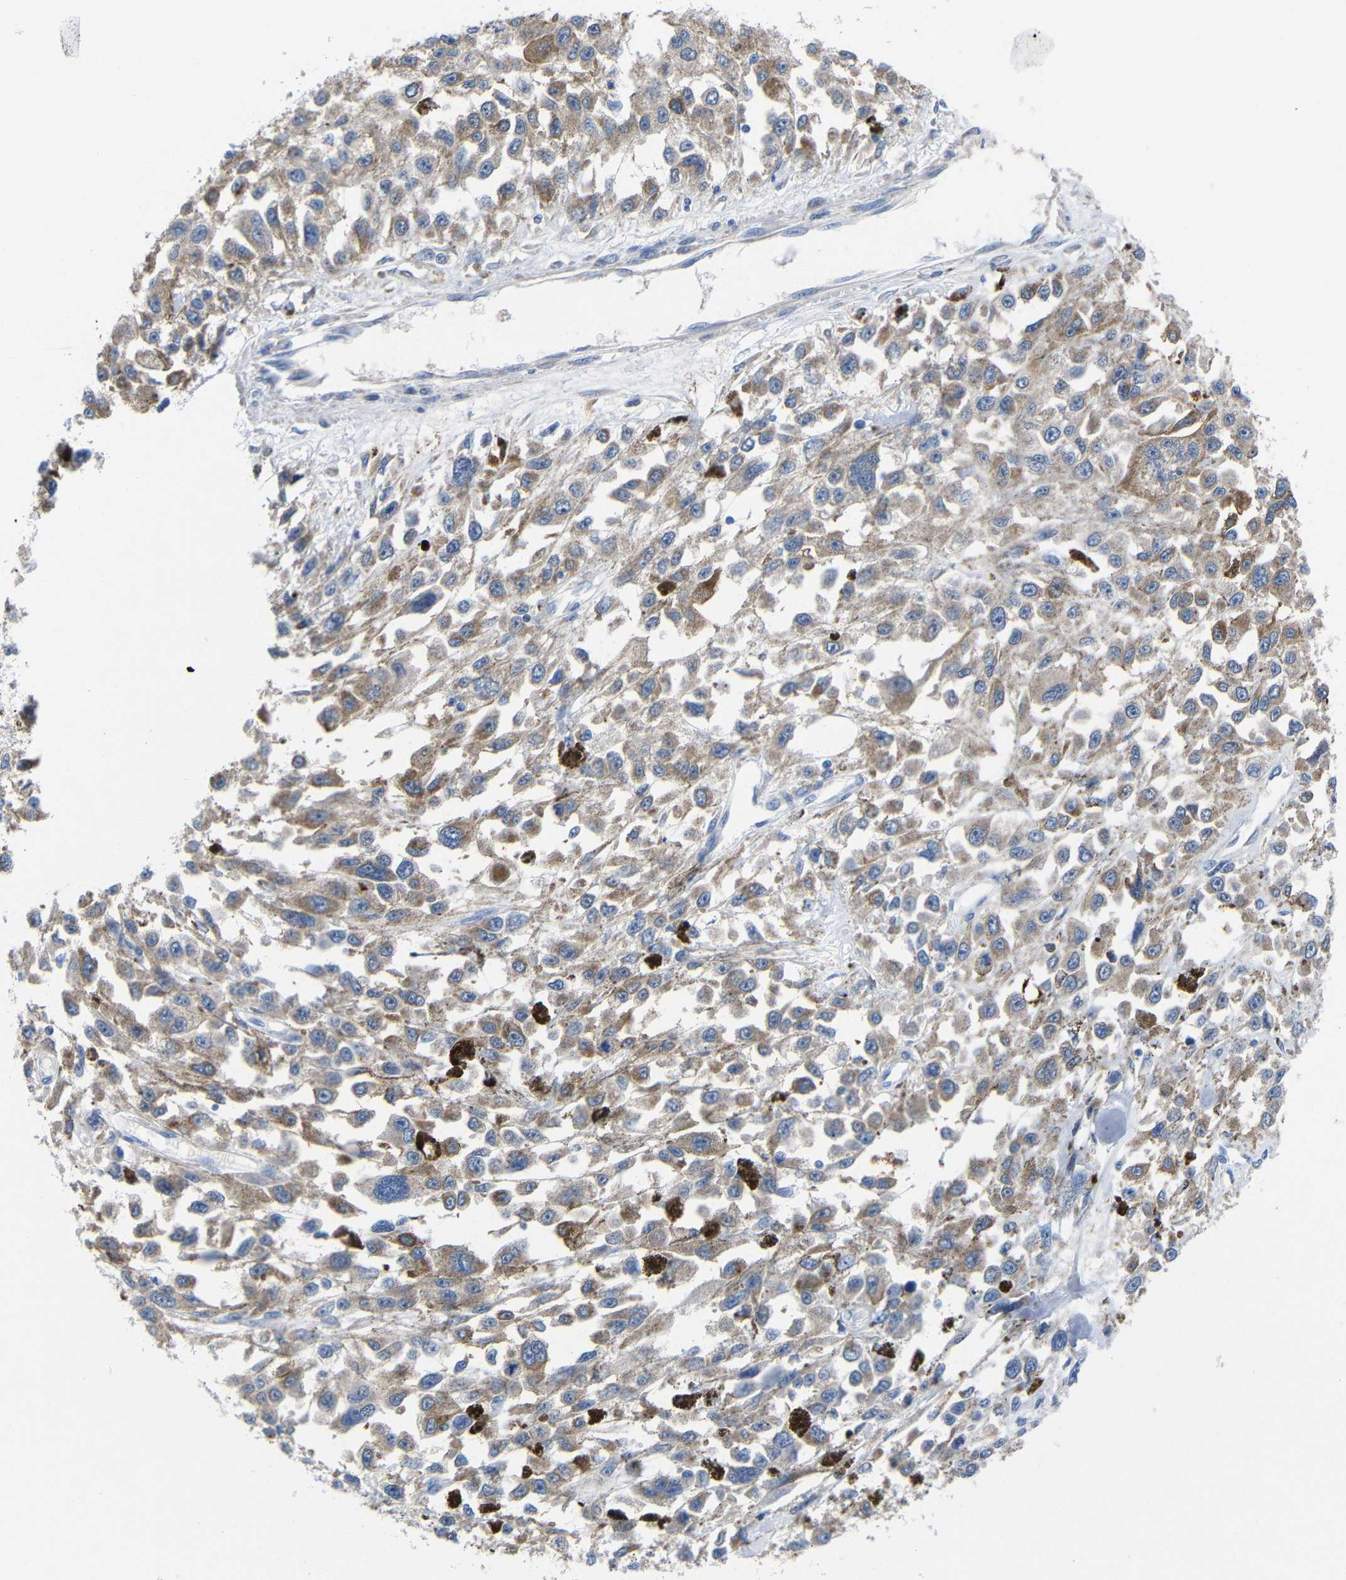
{"staining": {"intensity": "weak", "quantity": ">75%", "location": "cytoplasmic/membranous"}, "tissue": "melanoma", "cell_type": "Tumor cells", "image_type": "cancer", "snomed": [{"axis": "morphology", "description": "Malignant melanoma, Metastatic site"}, {"axis": "topography", "description": "Lymph node"}], "caption": "Protein expression analysis of human malignant melanoma (metastatic site) reveals weak cytoplasmic/membranous expression in approximately >75% of tumor cells.", "gene": "PEBP1", "patient": {"sex": "male", "age": 59}}